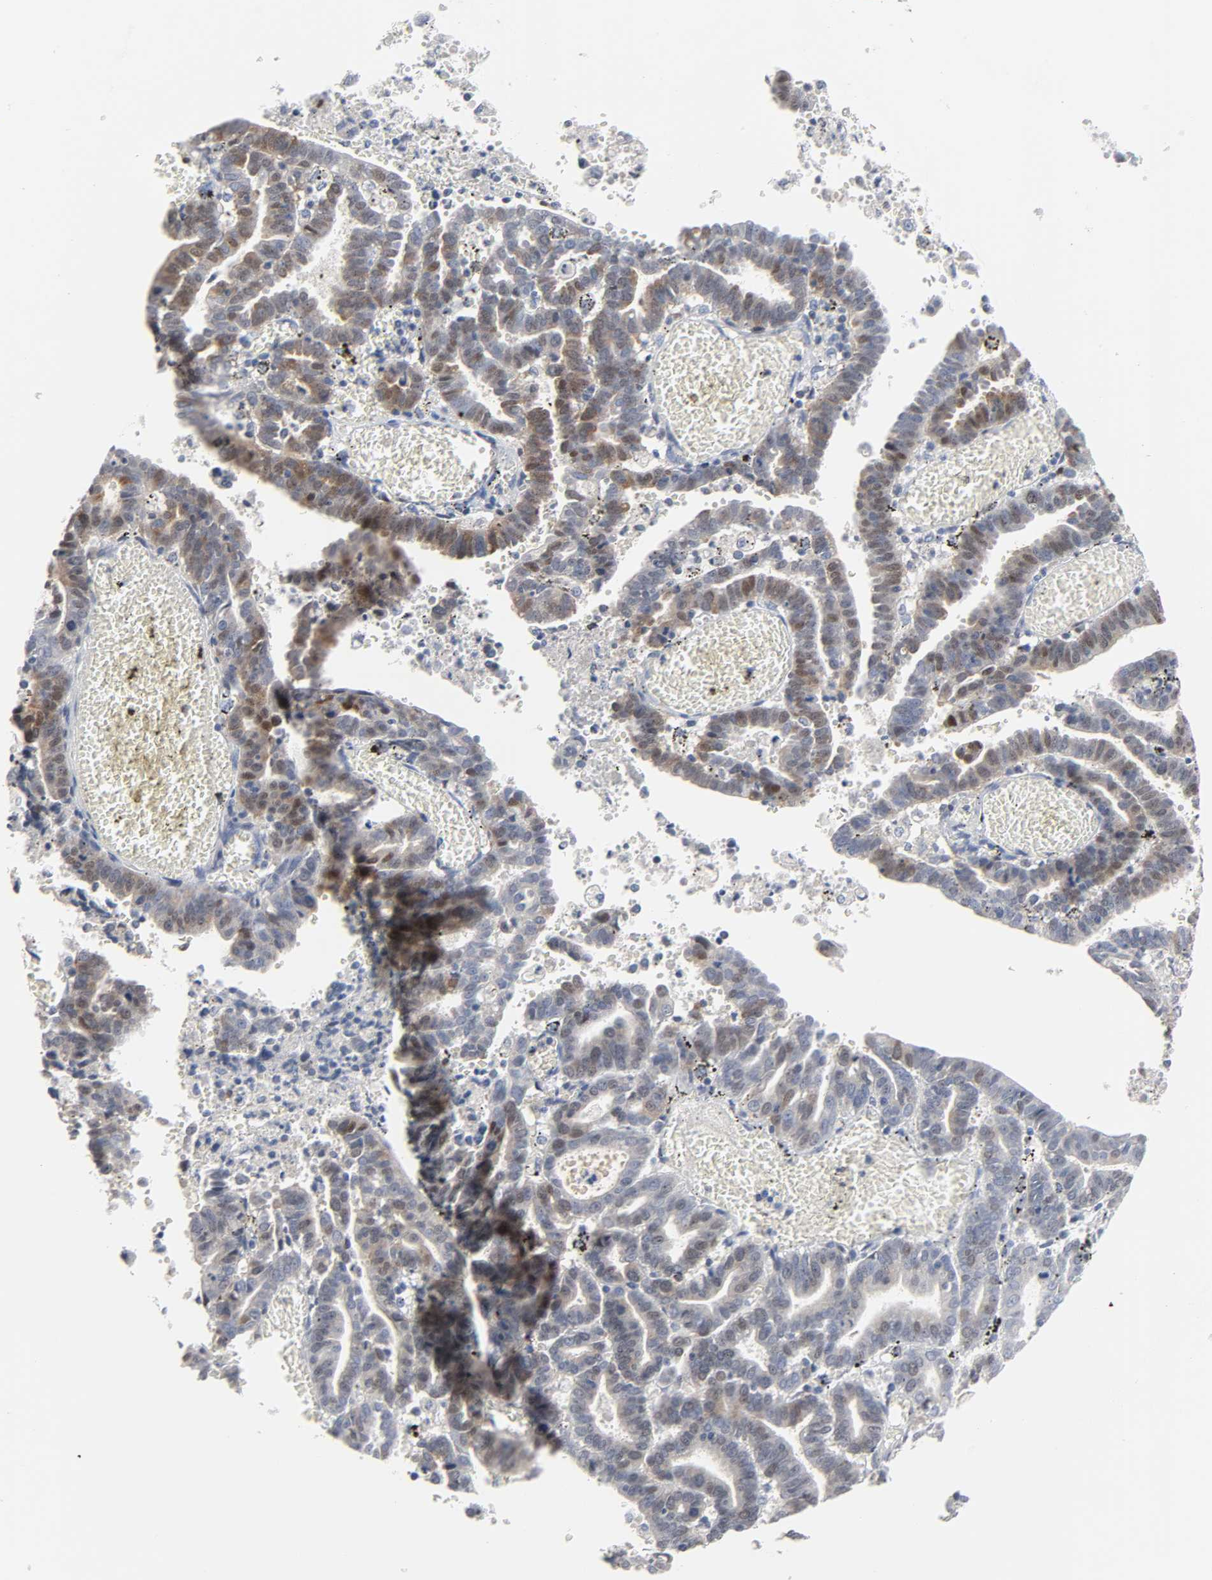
{"staining": {"intensity": "weak", "quantity": "25%-75%", "location": "cytoplasmic/membranous,nuclear"}, "tissue": "endometrial cancer", "cell_type": "Tumor cells", "image_type": "cancer", "snomed": [{"axis": "morphology", "description": "Adenocarcinoma, NOS"}, {"axis": "topography", "description": "Uterus"}], "caption": "A histopathology image of human endometrial cancer stained for a protein displays weak cytoplasmic/membranous and nuclear brown staining in tumor cells. The staining is performed using DAB brown chromogen to label protein expression. The nuclei are counter-stained blue using hematoxylin.", "gene": "WEE1", "patient": {"sex": "female", "age": 83}}